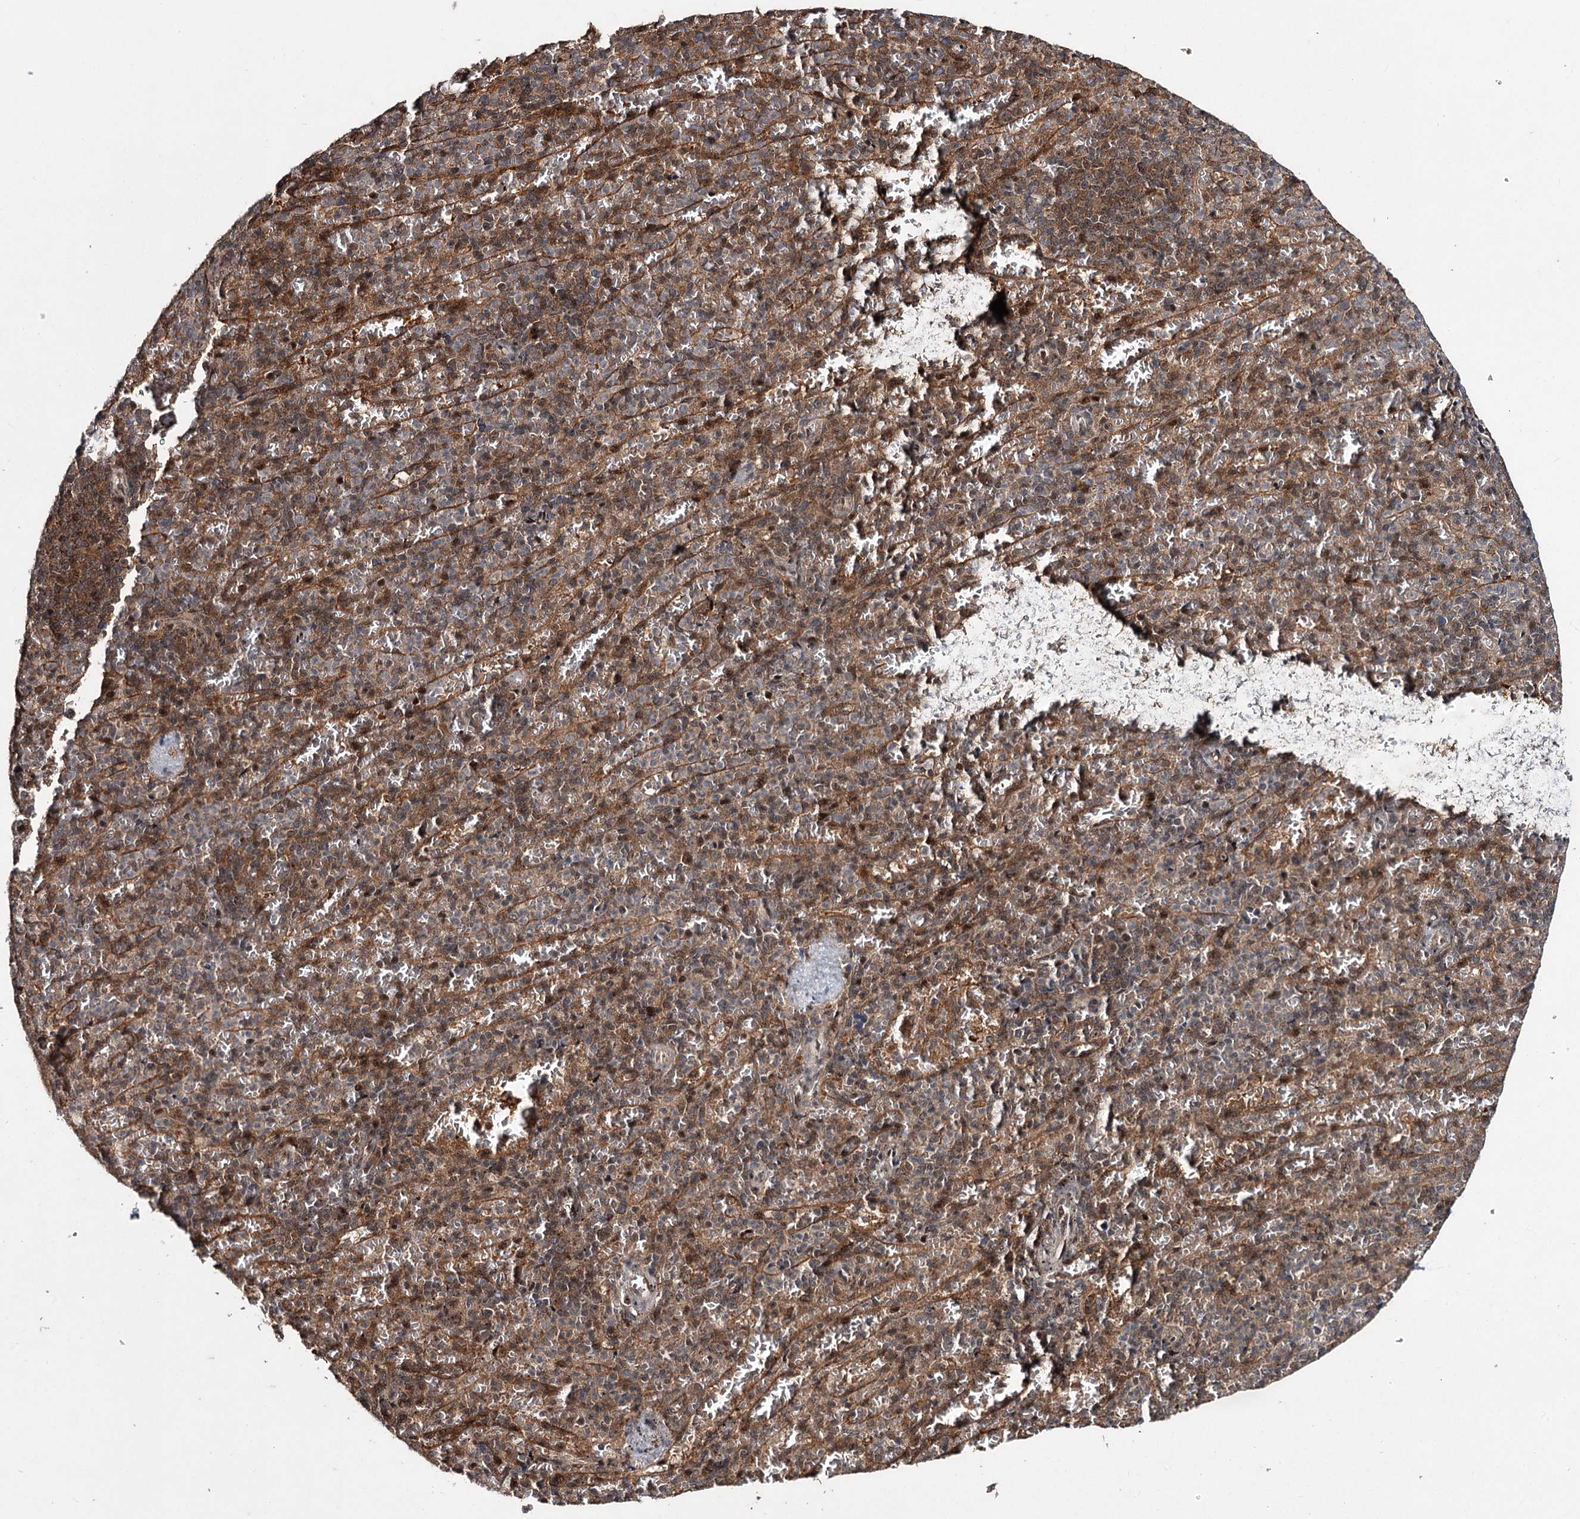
{"staining": {"intensity": "weak", "quantity": "25%-75%", "location": "cytoplasmic/membranous,nuclear"}, "tissue": "spleen", "cell_type": "Cells in red pulp", "image_type": "normal", "snomed": [{"axis": "morphology", "description": "Normal tissue, NOS"}, {"axis": "topography", "description": "Spleen"}], "caption": "Protein expression by immunohistochemistry (IHC) exhibits weak cytoplasmic/membranous,nuclear positivity in about 25%-75% of cells in red pulp in benign spleen.", "gene": "MKNK2", "patient": {"sex": "female", "age": 74}}